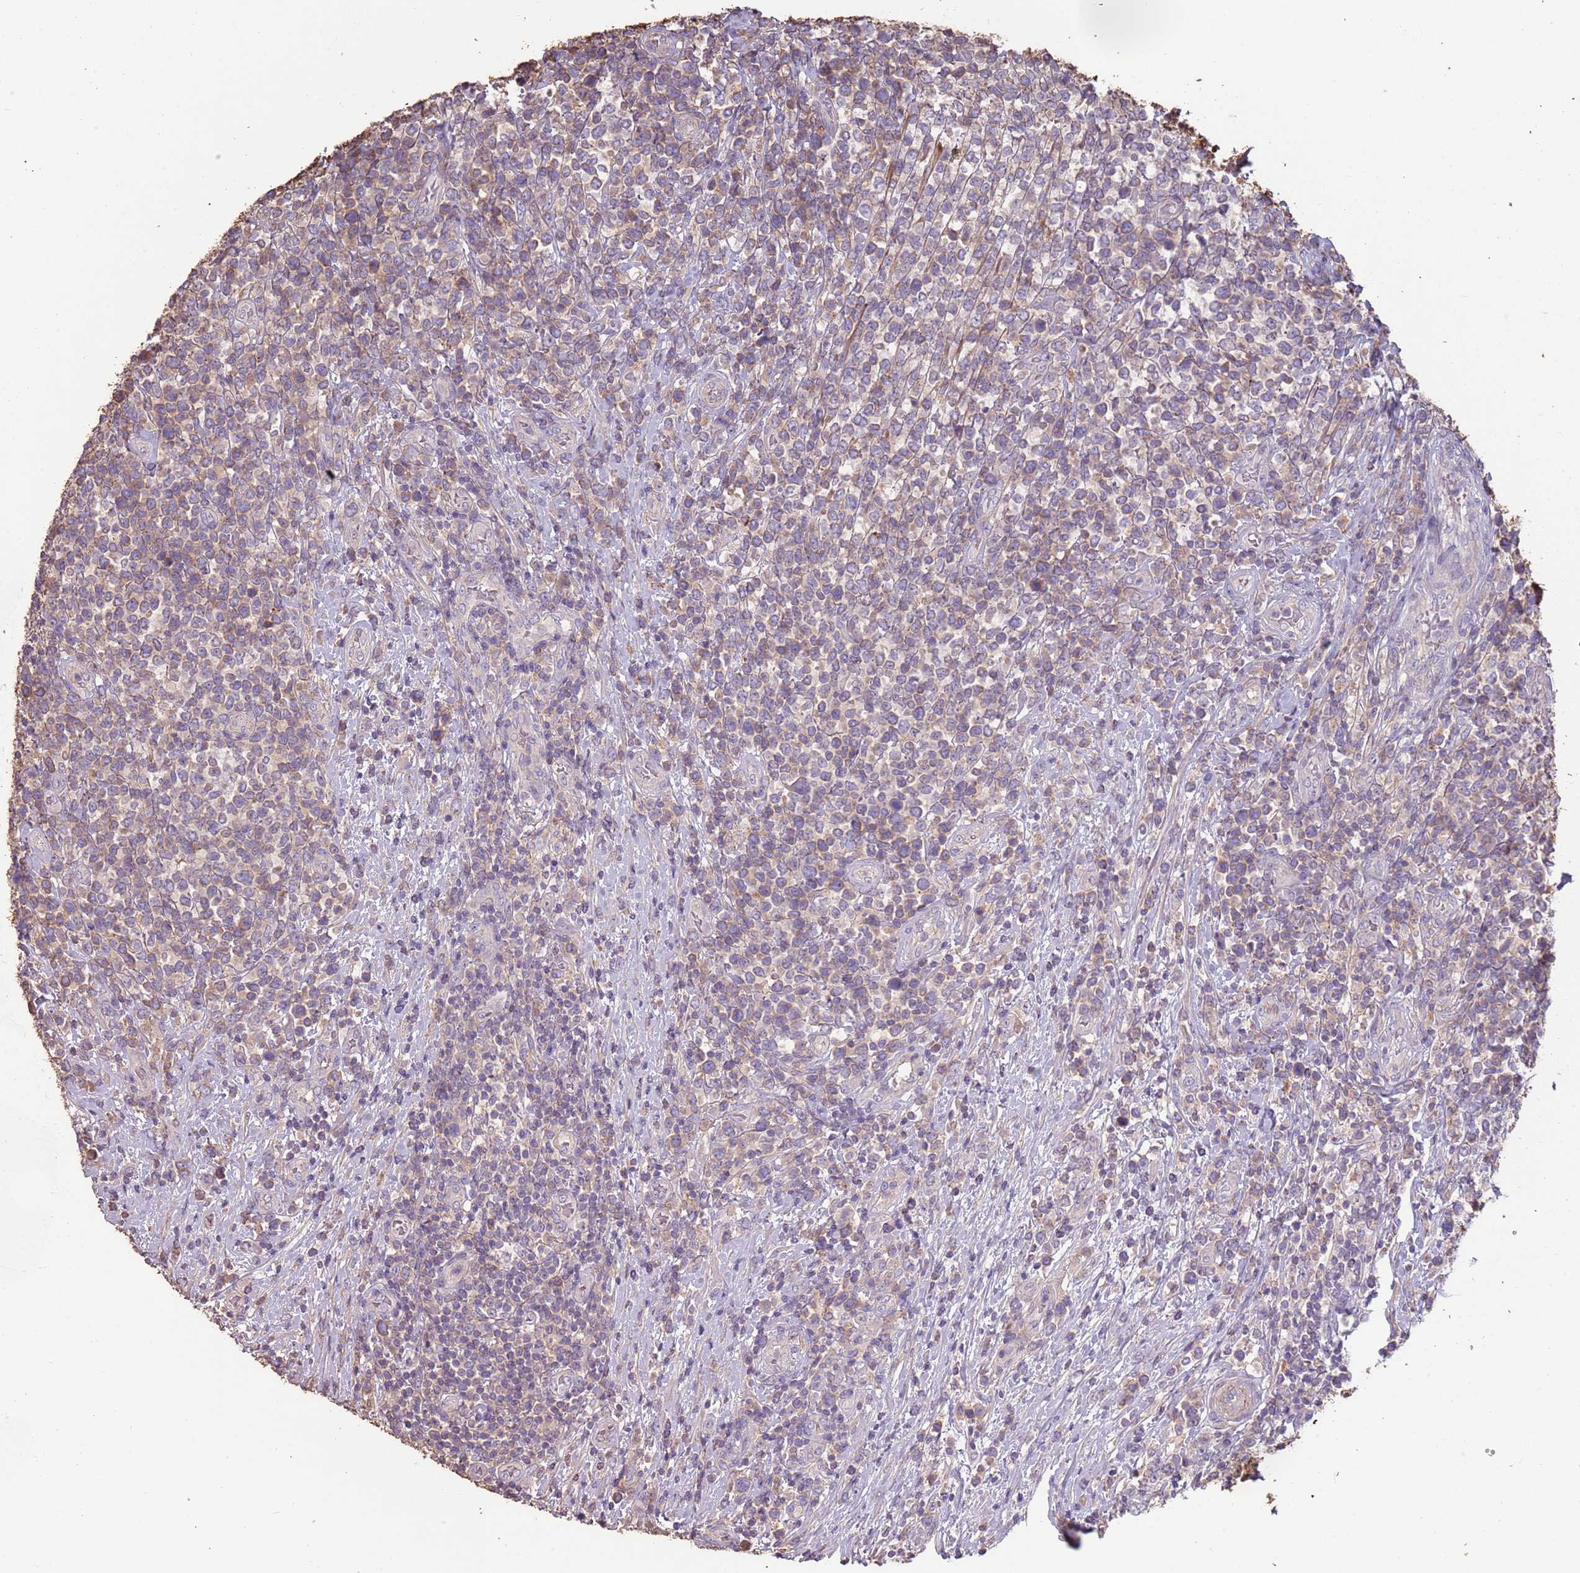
{"staining": {"intensity": "weak", "quantity": "25%-75%", "location": "cytoplasmic/membranous"}, "tissue": "lymphoma", "cell_type": "Tumor cells", "image_type": "cancer", "snomed": [{"axis": "morphology", "description": "Malignant lymphoma, non-Hodgkin's type, High grade"}, {"axis": "topography", "description": "Soft tissue"}], "caption": "Immunohistochemical staining of human lymphoma shows low levels of weak cytoplasmic/membranous protein staining in about 25%-75% of tumor cells.", "gene": "FECH", "patient": {"sex": "female", "age": 56}}